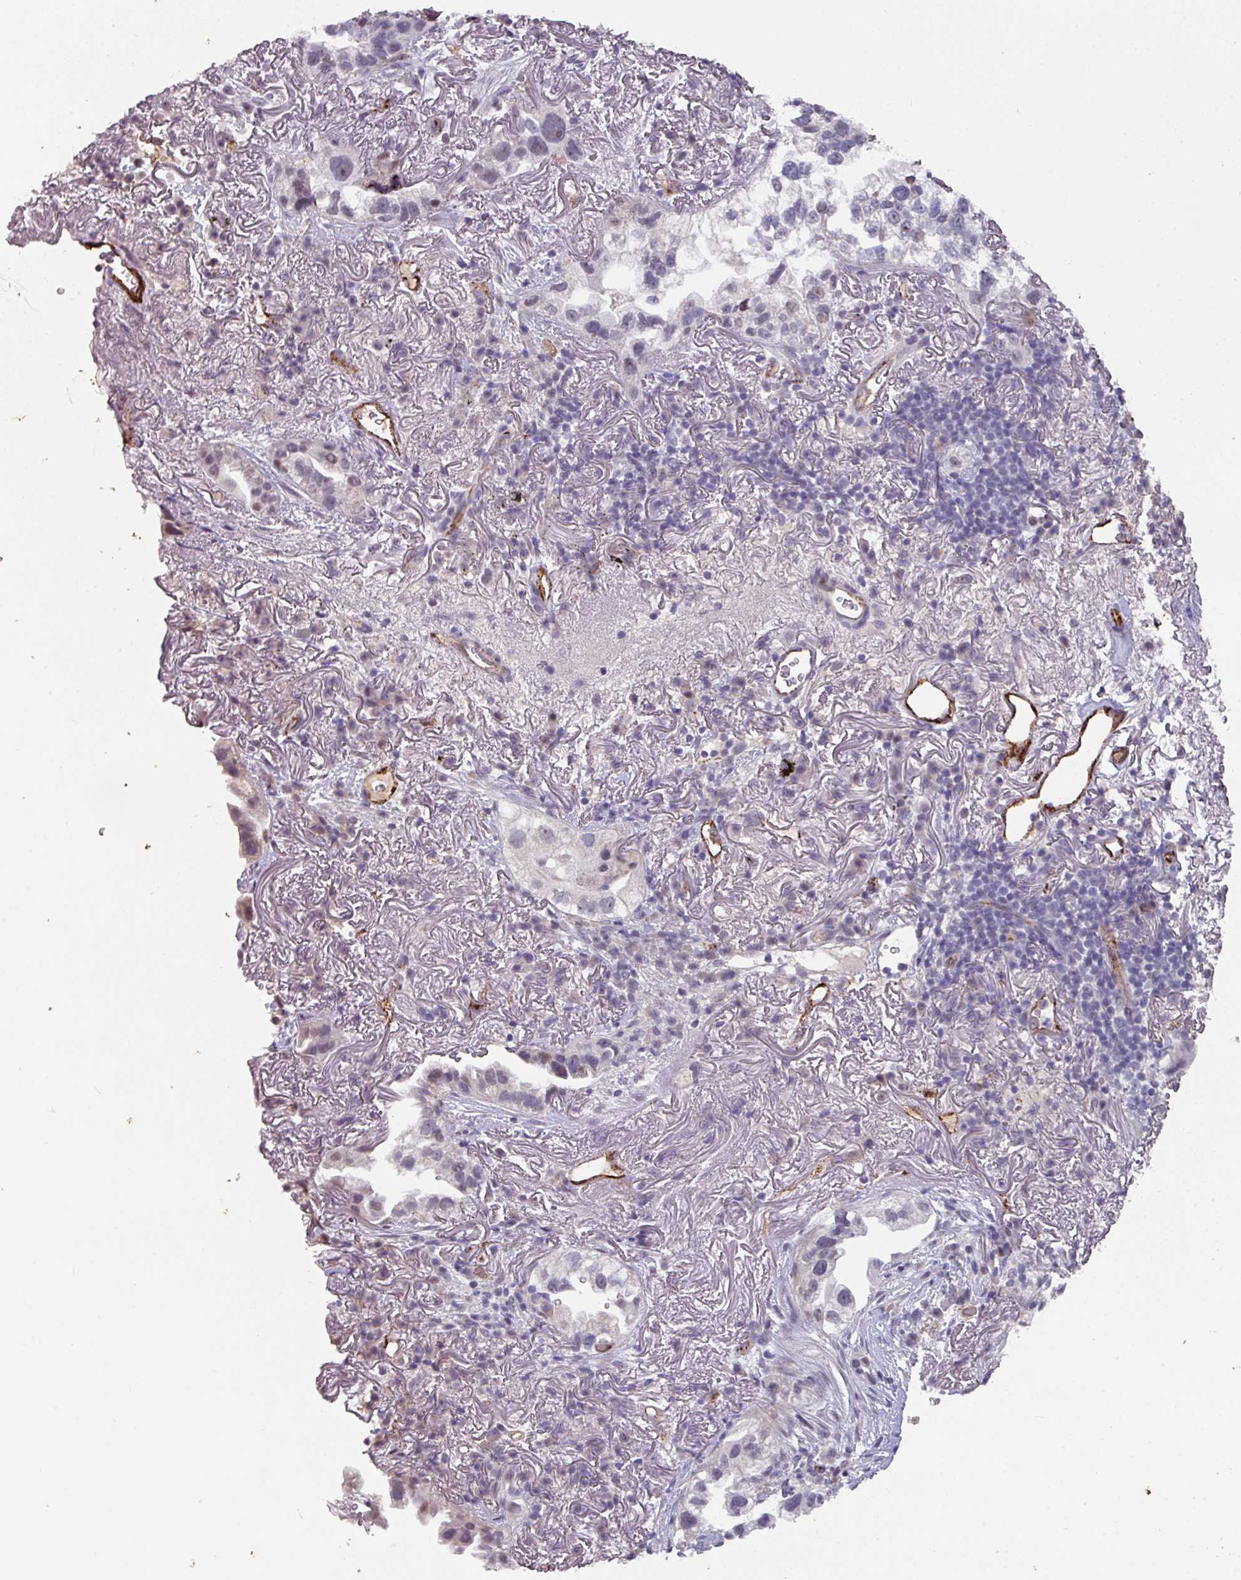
{"staining": {"intensity": "moderate", "quantity": "<25%", "location": "nuclear"}, "tissue": "lung cancer", "cell_type": "Tumor cells", "image_type": "cancer", "snomed": [{"axis": "morphology", "description": "Adenocarcinoma, NOS"}, {"axis": "topography", "description": "Lung"}], "caption": "Moderate nuclear staining for a protein is present in approximately <25% of tumor cells of lung cancer (adenocarcinoma) using immunohistochemistry.", "gene": "SIDT2", "patient": {"sex": "female", "age": 69}}